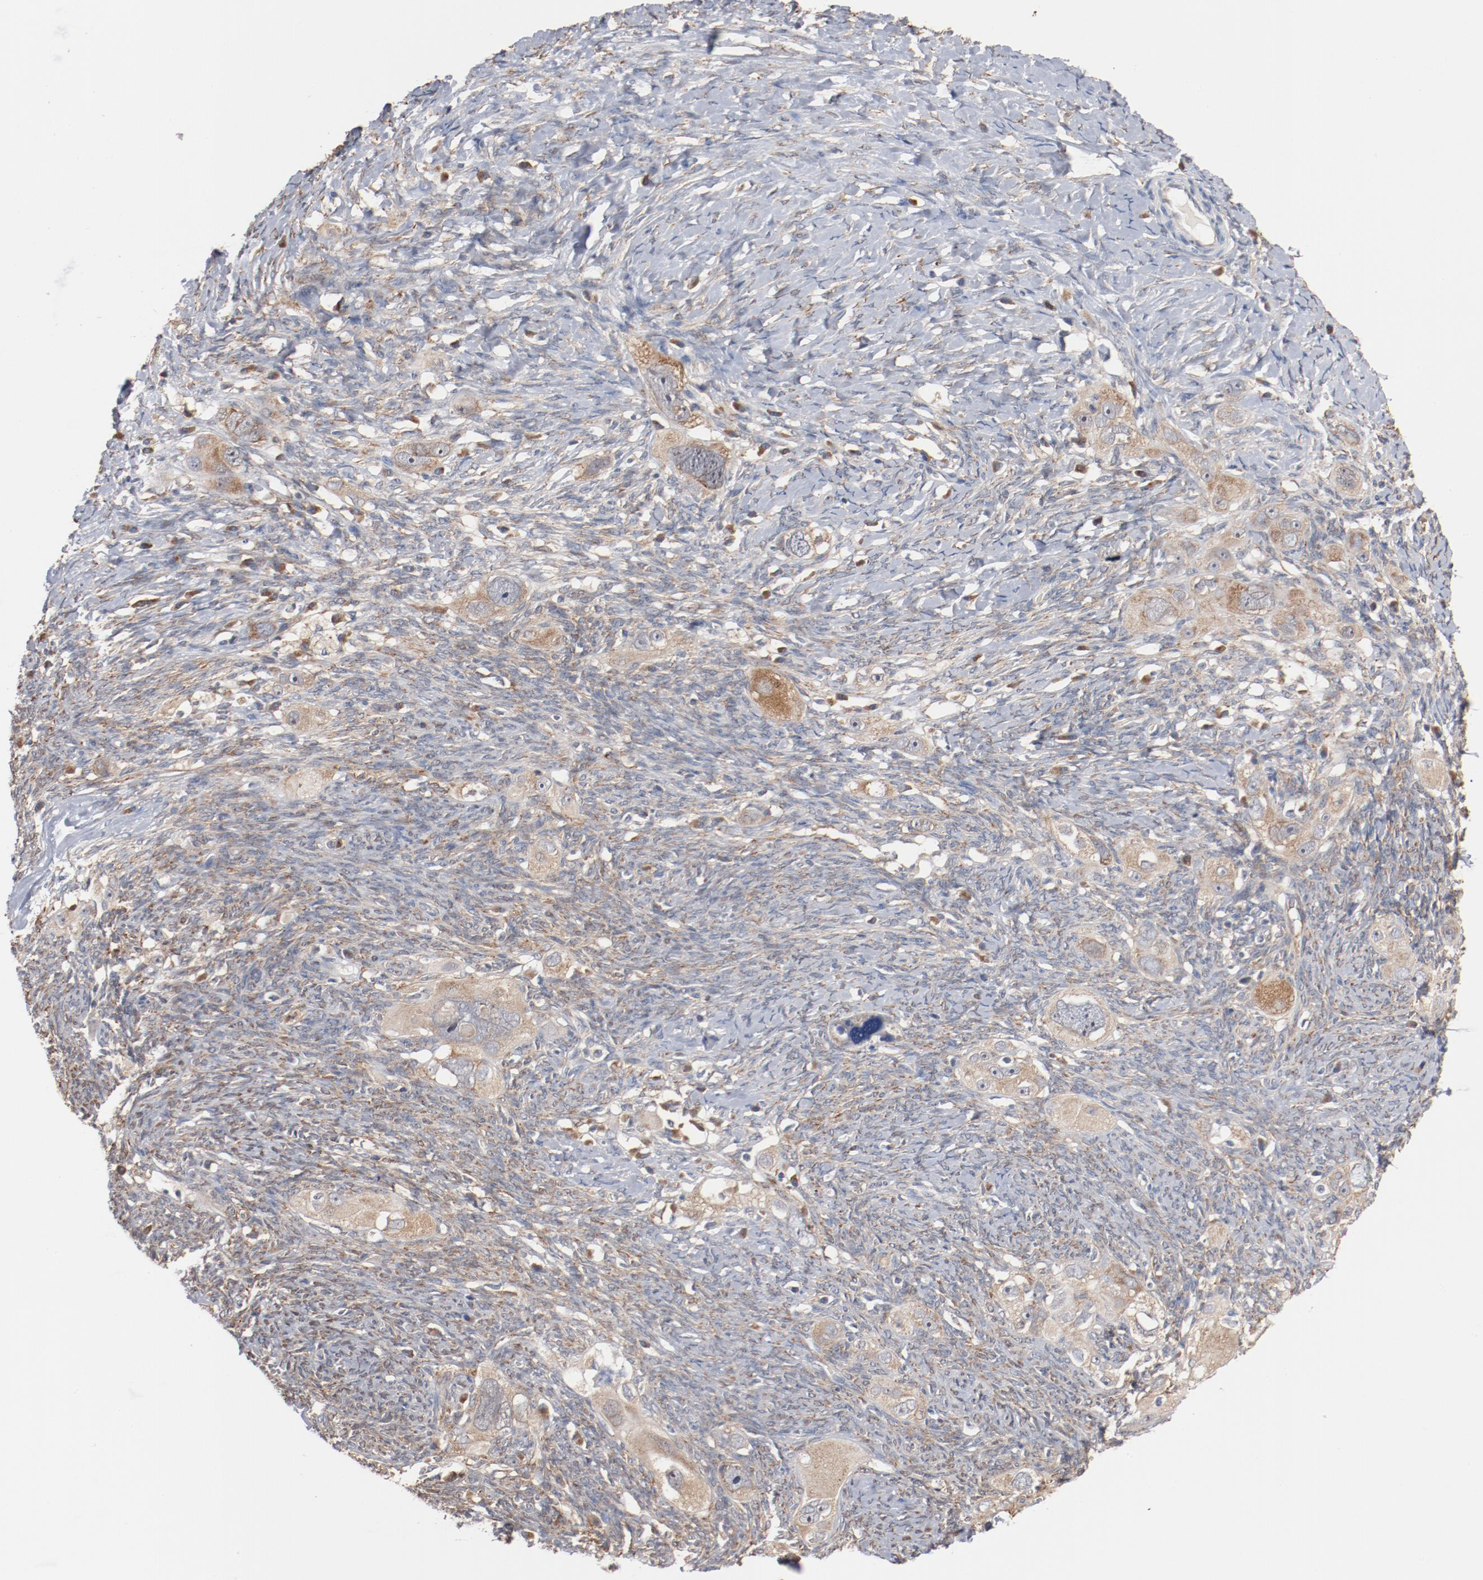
{"staining": {"intensity": "weak", "quantity": ">75%", "location": "cytoplasmic/membranous"}, "tissue": "ovarian cancer", "cell_type": "Tumor cells", "image_type": "cancer", "snomed": [{"axis": "morphology", "description": "Normal tissue, NOS"}, {"axis": "morphology", "description": "Cystadenocarcinoma, serous, NOS"}, {"axis": "topography", "description": "Ovary"}], "caption": "Human ovarian cancer (serous cystadenocarcinoma) stained with a protein marker reveals weak staining in tumor cells.", "gene": "RNASE11", "patient": {"sex": "female", "age": 62}}